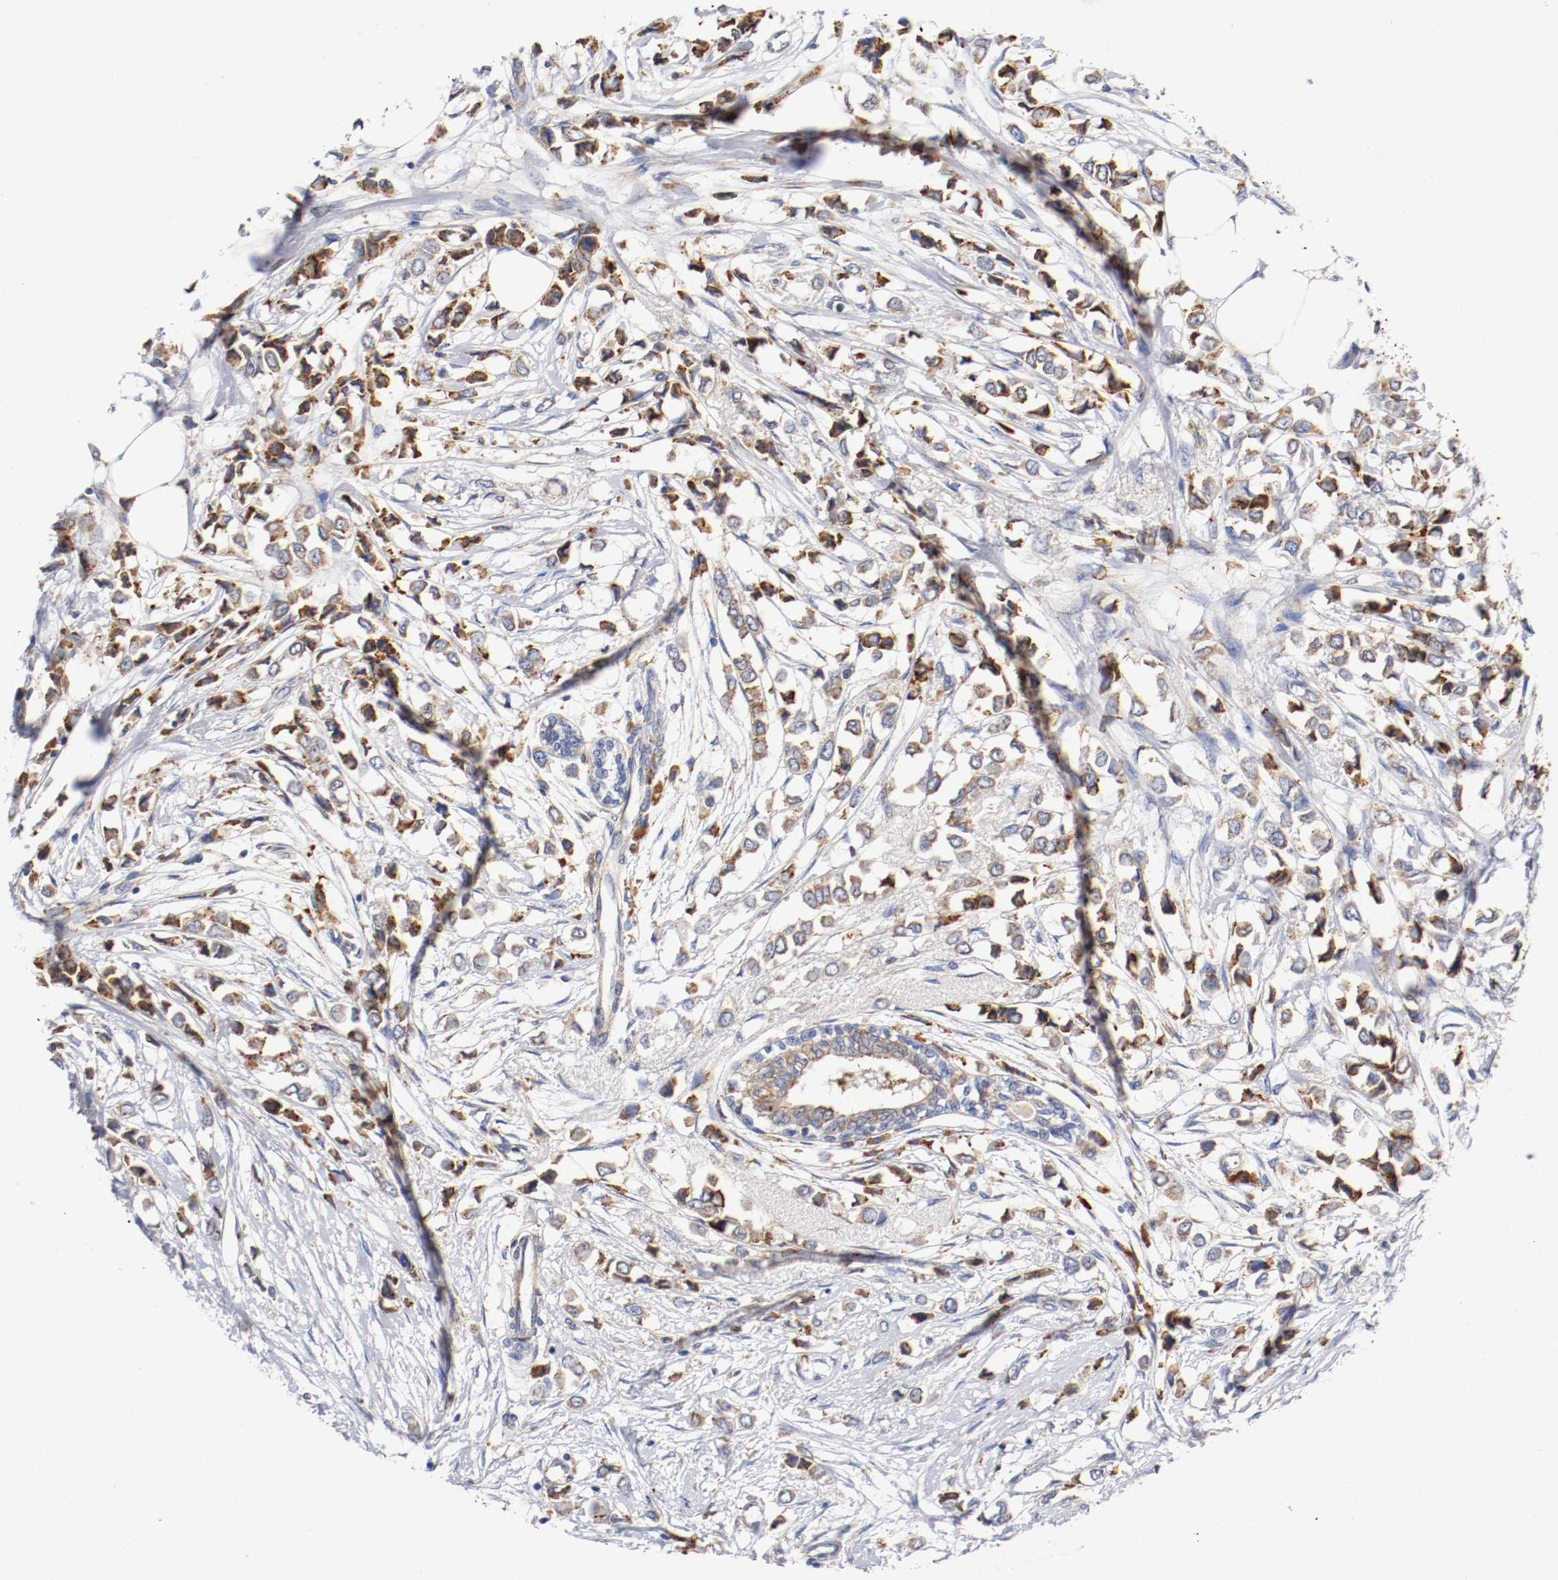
{"staining": {"intensity": "moderate", "quantity": ">75%", "location": "cytoplasmic/membranous"}, "tissue": "breast cancer", "cell_type": "Tumor cells", "image_type": "cancer", "snomed": [{"axis": "morphology", "description": "Lobular carcinoma"}, {"axis": "topography", "description": "Breast"}], "caption": "IHC staining of breast cancer, which displays medium levels of moderate cytoplasmic/membranous staining in approximately >75% of tumor cells indicating moderate cytoplasmic/membranous protein expression. The staining was performed using DAB (3,3'-diaminobenzidine) (brown) for protein detection and nuclei were counterstained in hematoxylin (blue).", "gene": "TRAF2", "patient": {"sex": "female", "age": 51}}